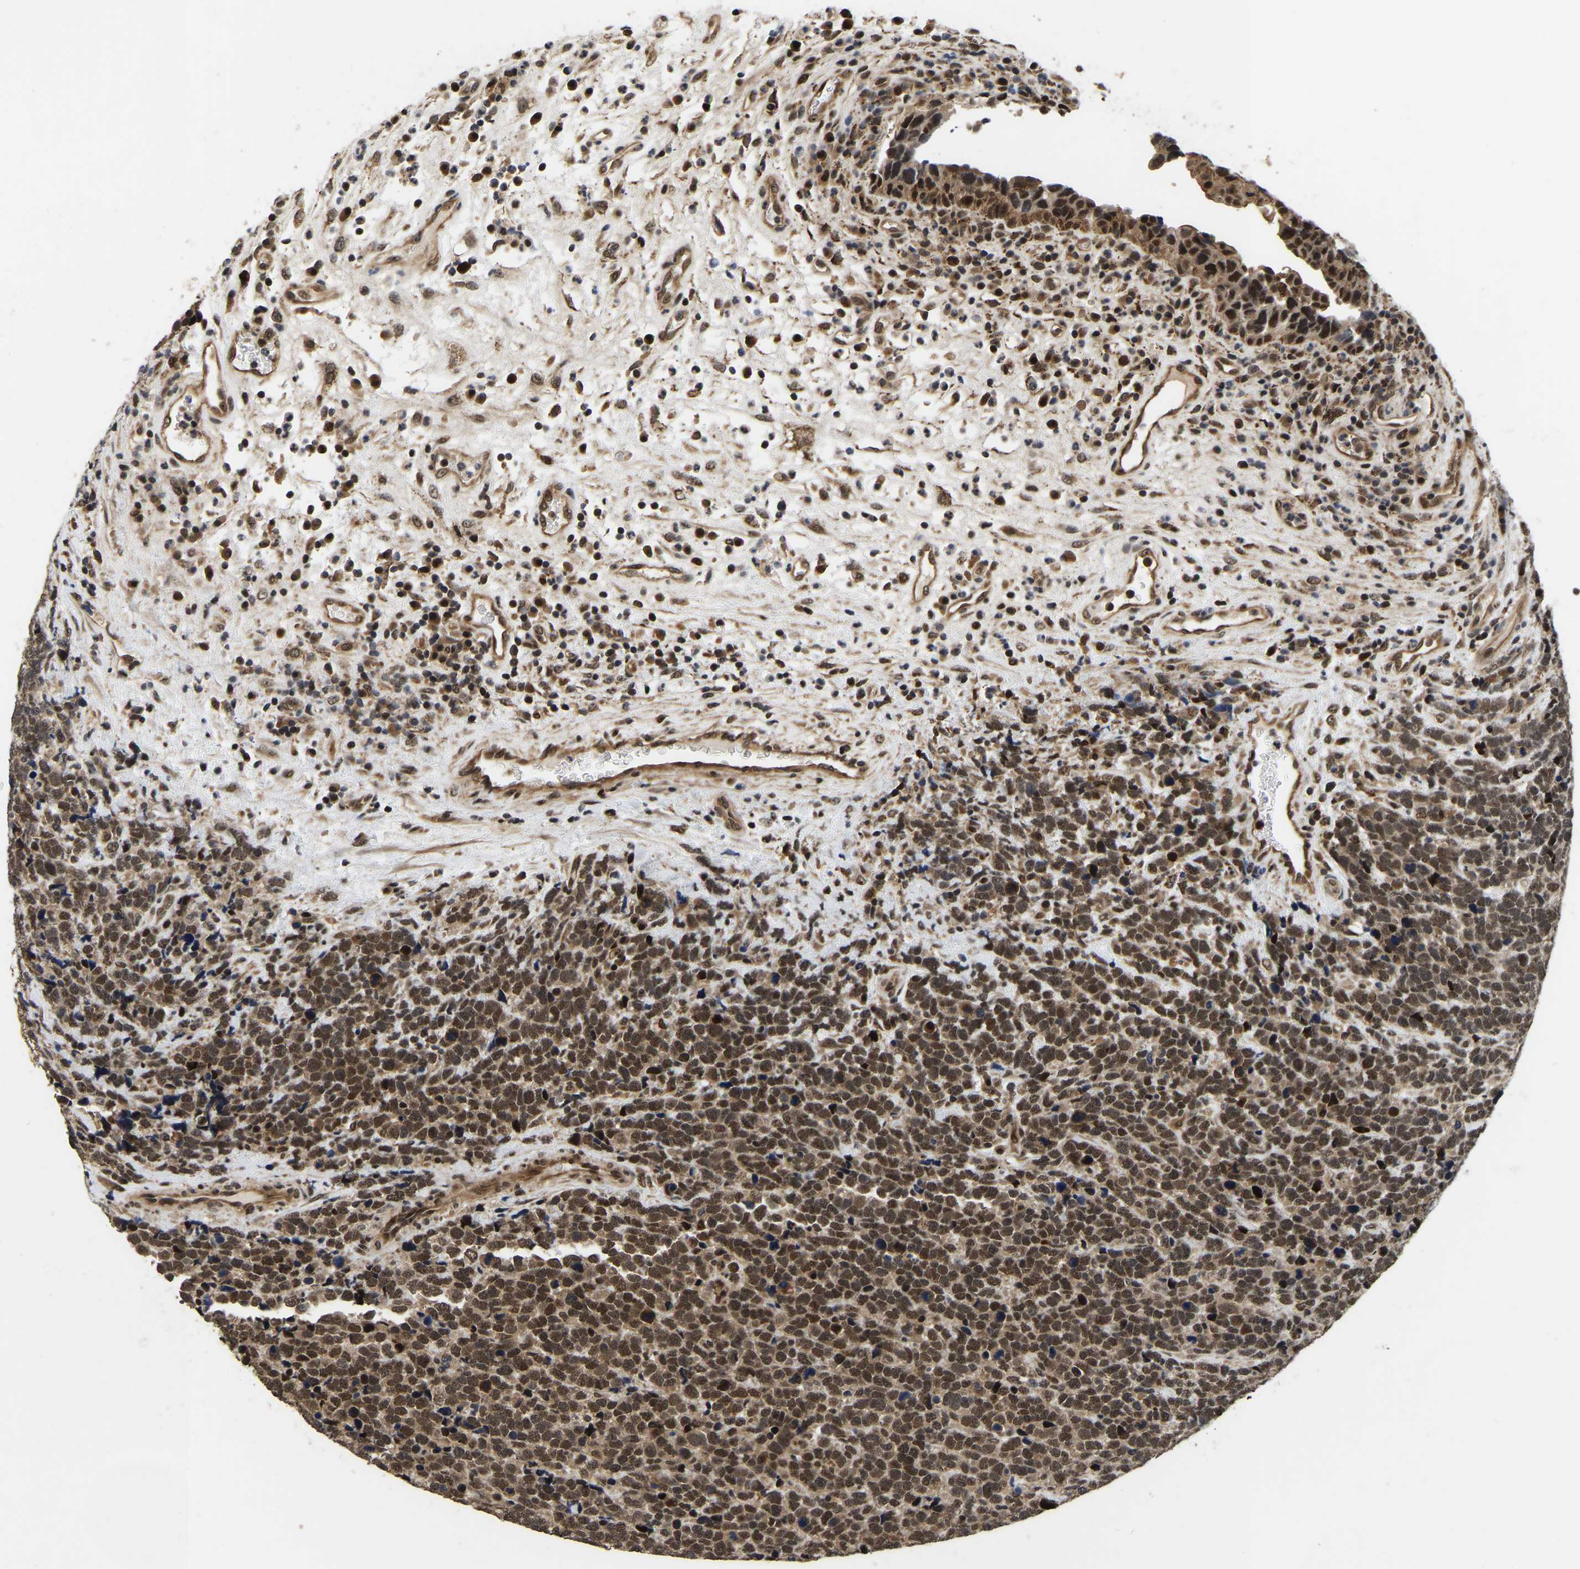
{"staining": {"intensity": "moderate", "quantity": ">75%", "location": "cytoplasmic/membranous,nuclear"}, "tissue": "urothelial cancer", "cell_type": "Tumor cells", "image_type": "cancer", "snomed": [{"axis": "morphology", "description": "Urothelial carcinoma, High grade"}, {"axis": "topography", "description": "Urinary bladder"}], "caption": "Protein expression analysis of human urothelial cancer reveals moderate cytoplasmic/membranous and nuclear staining in about >75% of tumor cells.", "gene": "CIAO1", "patient": {"sex": "female", "age": 82}}